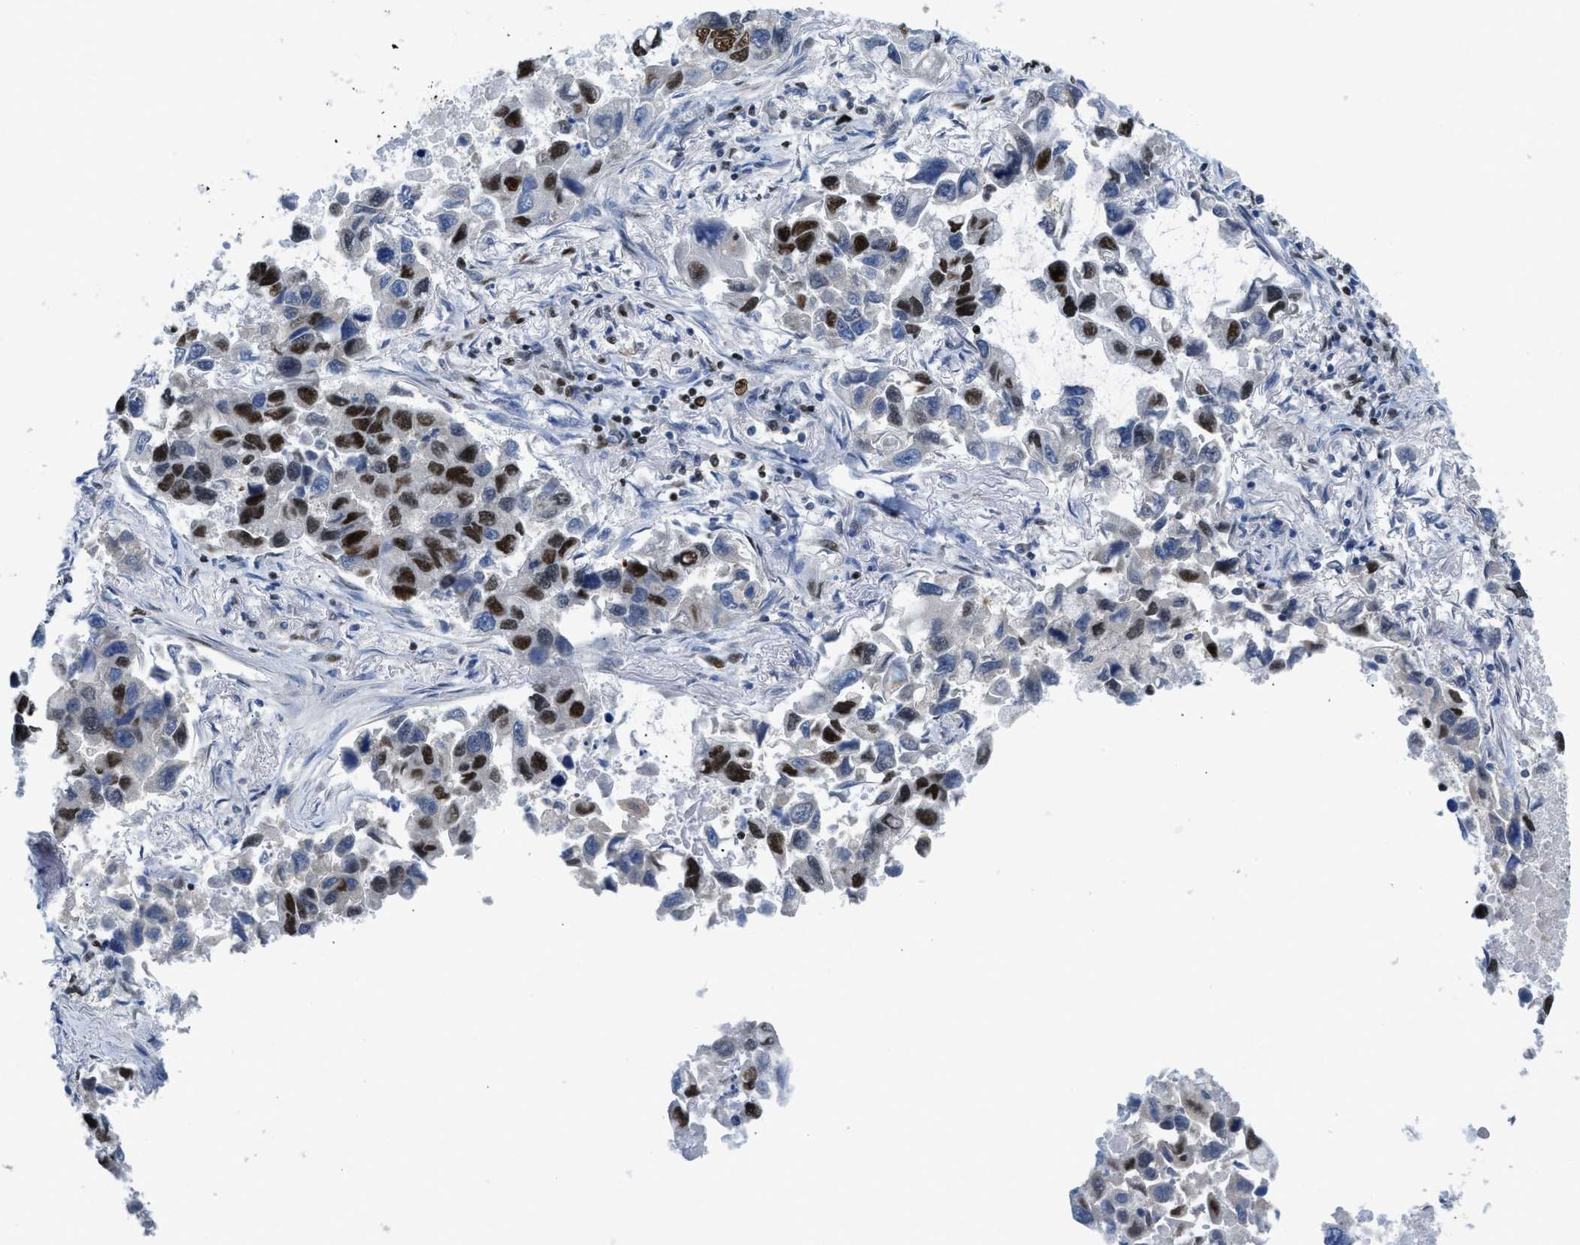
{"staining": {"intensity": "strong", "quantity": "<25%", "location": "cytoplasmic/membranous,nuclear"}, "tissue": "lung cancer", "cell_type": "Tumor cells", "image_type": "cancer", "snomed": [{"axis": "morphology", "description": "Adenocarcinoma, NOS"}, {"axis": "topography", "description": "Lung"}], "caption": "Lung adenocarcinoma stained for a protein demonstrates strong cytoplasmic/membranous and nuclear positivity in tumor cells.", "gene": "SCAF4", "patient": {"sex": "male", "age": 64}}